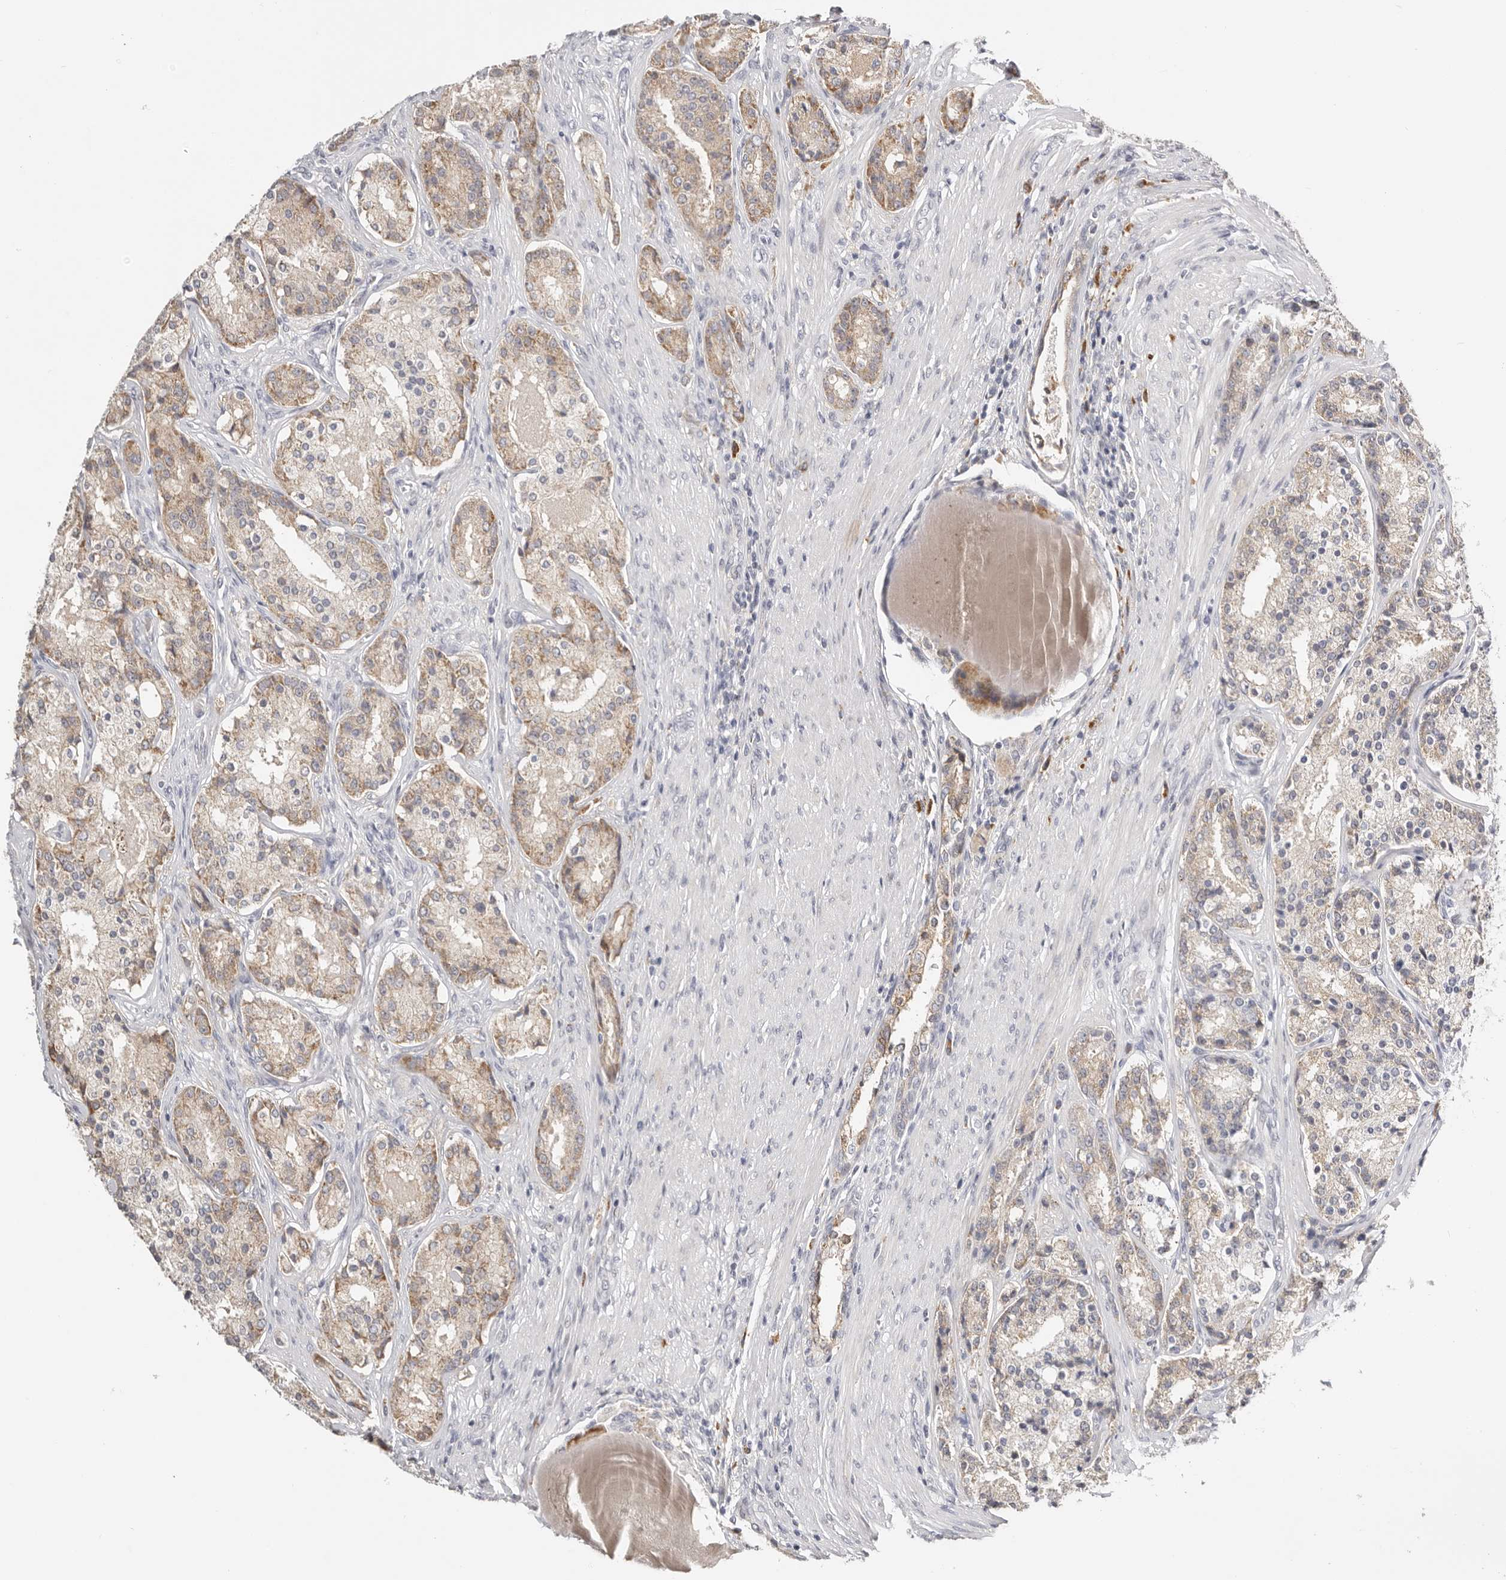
{"staining": {"intensity": "weak", "quantity": ">75%", "location": "cytoplasmic/membranous"}, "tissue": "prostate cancer", "cell_type": "Tumor cells", "image_type": "cancer", "snomed": [{"axis": "morphology", "description": "Adenocarcinoma, High grade"}, {"axis": "topography", "description": "Prostate"}], "caption": "About >75% of tumor cells in high-grade adenocarcinoma (prostate) reveal weak cytoplasmic/membranous protein staining as visualized by brown immunohistochemical staining.", "gene": "IL32", "patient": {"sex": "male", "age": 60}}